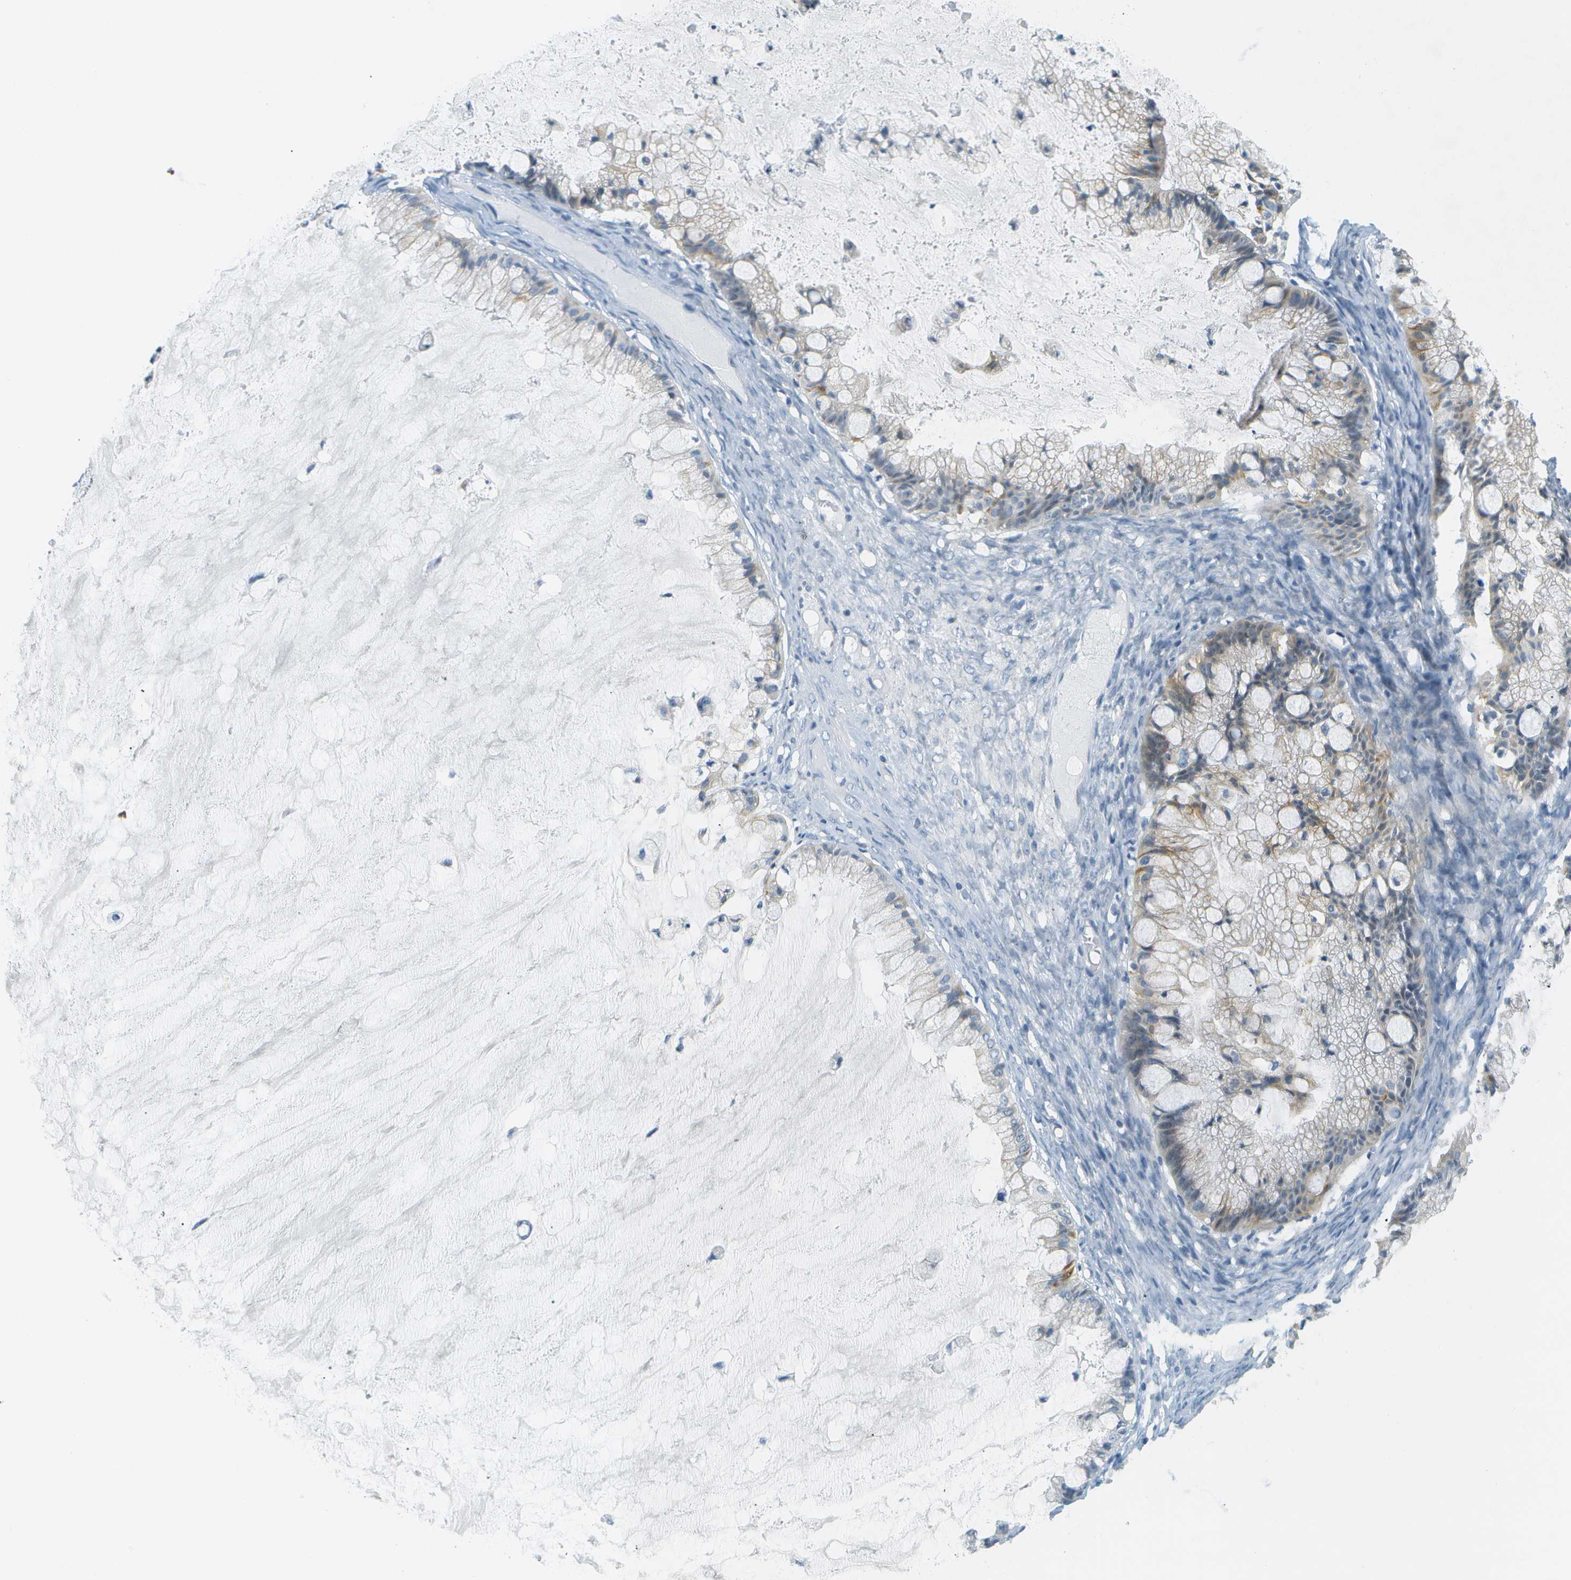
{"staining": {"intensity": "moderate", "quantity": "<25%", "location": "cytoplasmic/membranous"}, "tissue": "ovarian cancer", "cell_type": "Tumor cells", "image_type": "cancer", "snomed": [{"axis": "morphology", "description": "Cystadenocarcinoma, mucinous, NOS"}, {"axis": "topography", "description": "Ovary"}], "caption": "IHC staining of ovarian mucinous cystadenocarcinoma, which shows low levels of moderate cytoplasmic/membranous expression in approximately <25% of tumor cells indicating moderate cytoplasmic/membranous protein positivity. The staining was performed using DAB (3,3'-diaminobenzidine) (brown) for protein detection and nuclei were counterstained in hematoxylin (blue).", "gene": "SMYD5", "patient": {"sex": "female", "age": 57}}